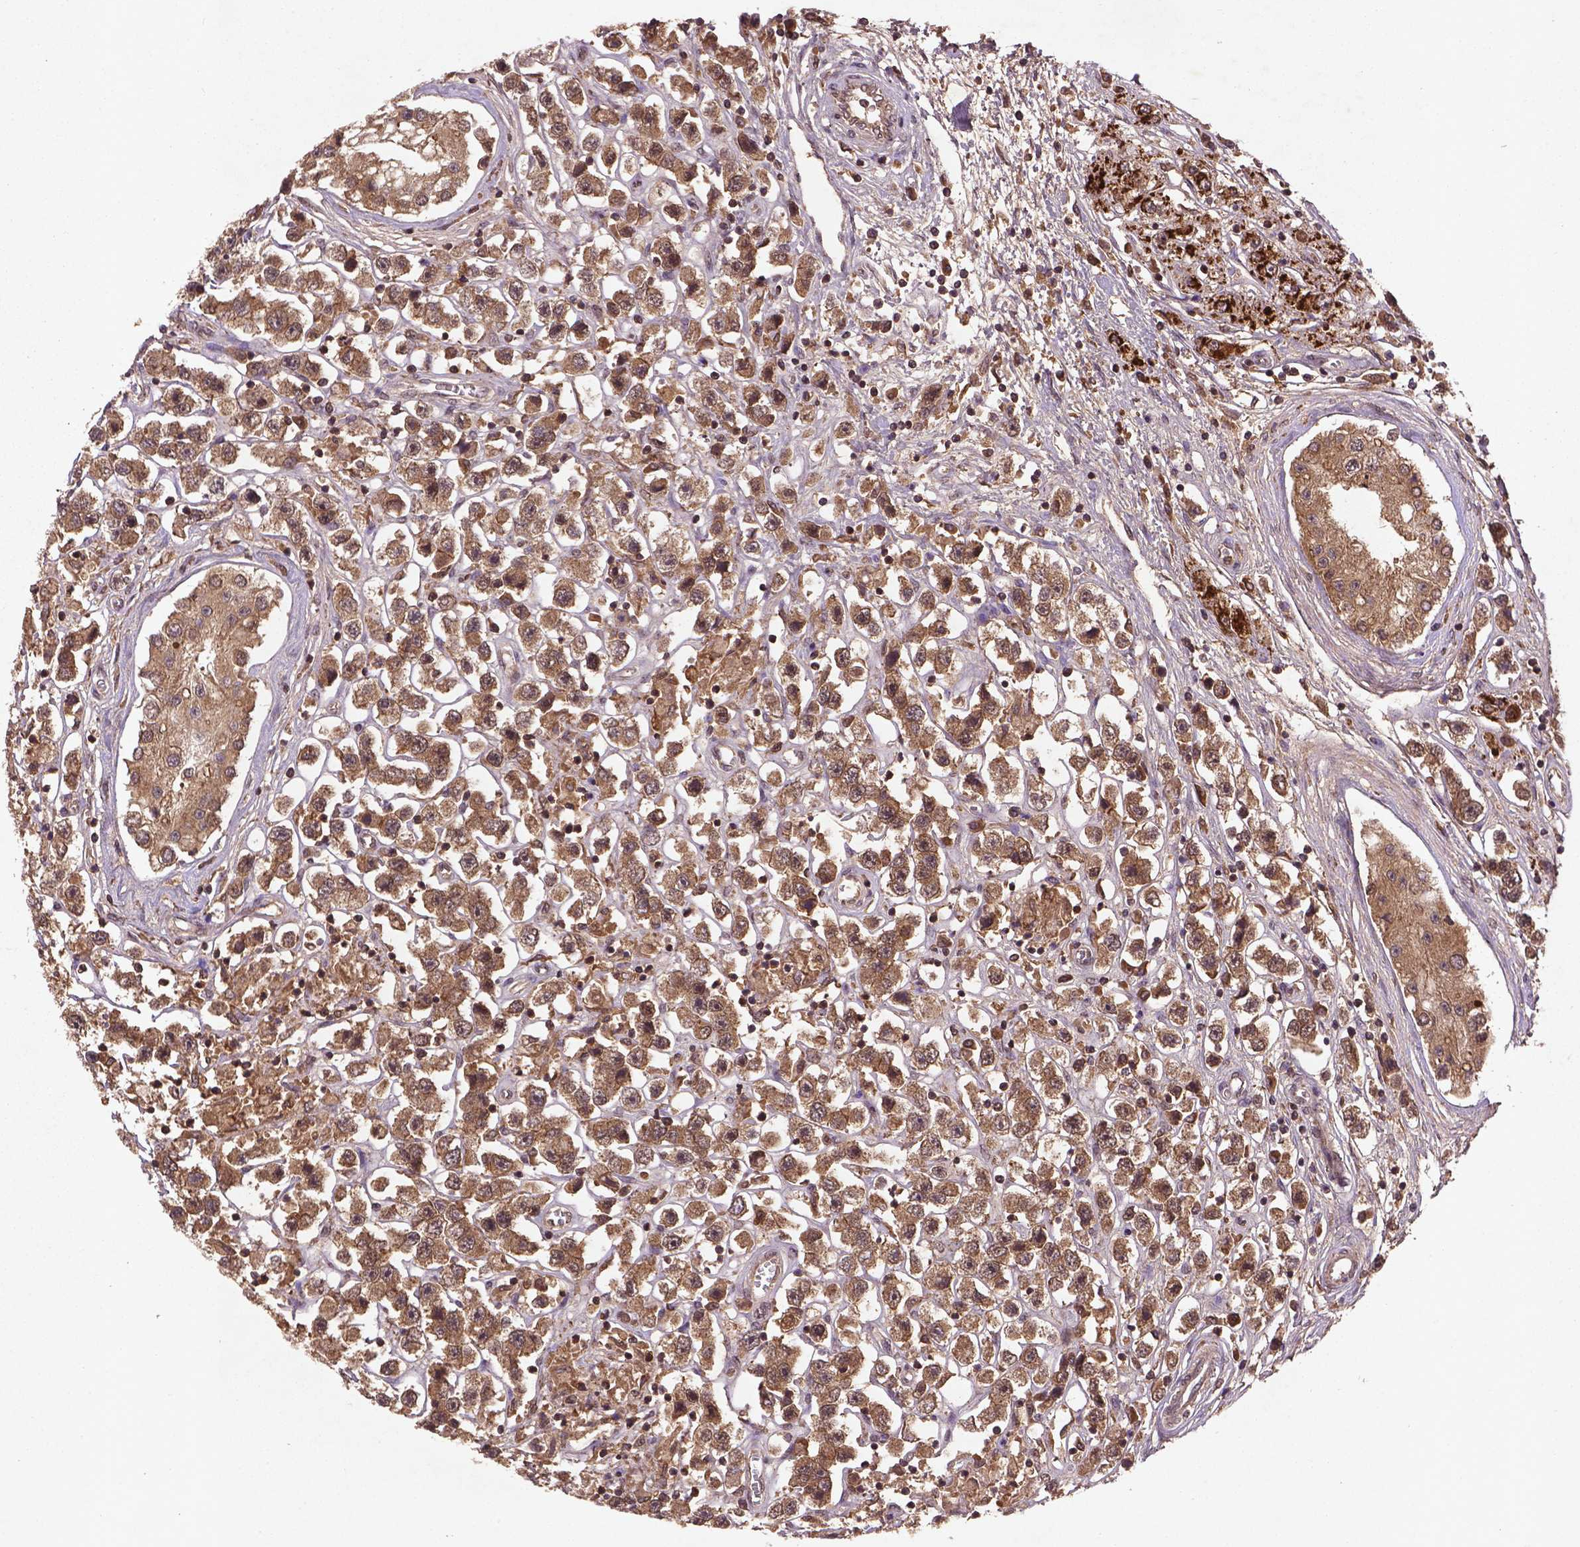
{"staining": {"intensity": "moderate", "quantity": ">75%", "location": "cytoplasmic/membranous,nuclear"}, "tissue": "testis cancer", "cell_type": "Tumor cells", "image_type": "cancer", "snomed": [{"axis": "morphology", "description": "Seminoma, NOS"}, {"axis": "topography", "description": "Testis"}], "caption": "Tumor cells exhibit medium levels of moderate cytoplasmic/membranous and nuclear positivity in about >75% of cells in testis cancer.", "gene": "NIPAL2", "patient": {"sex": "male", "age": 45}}